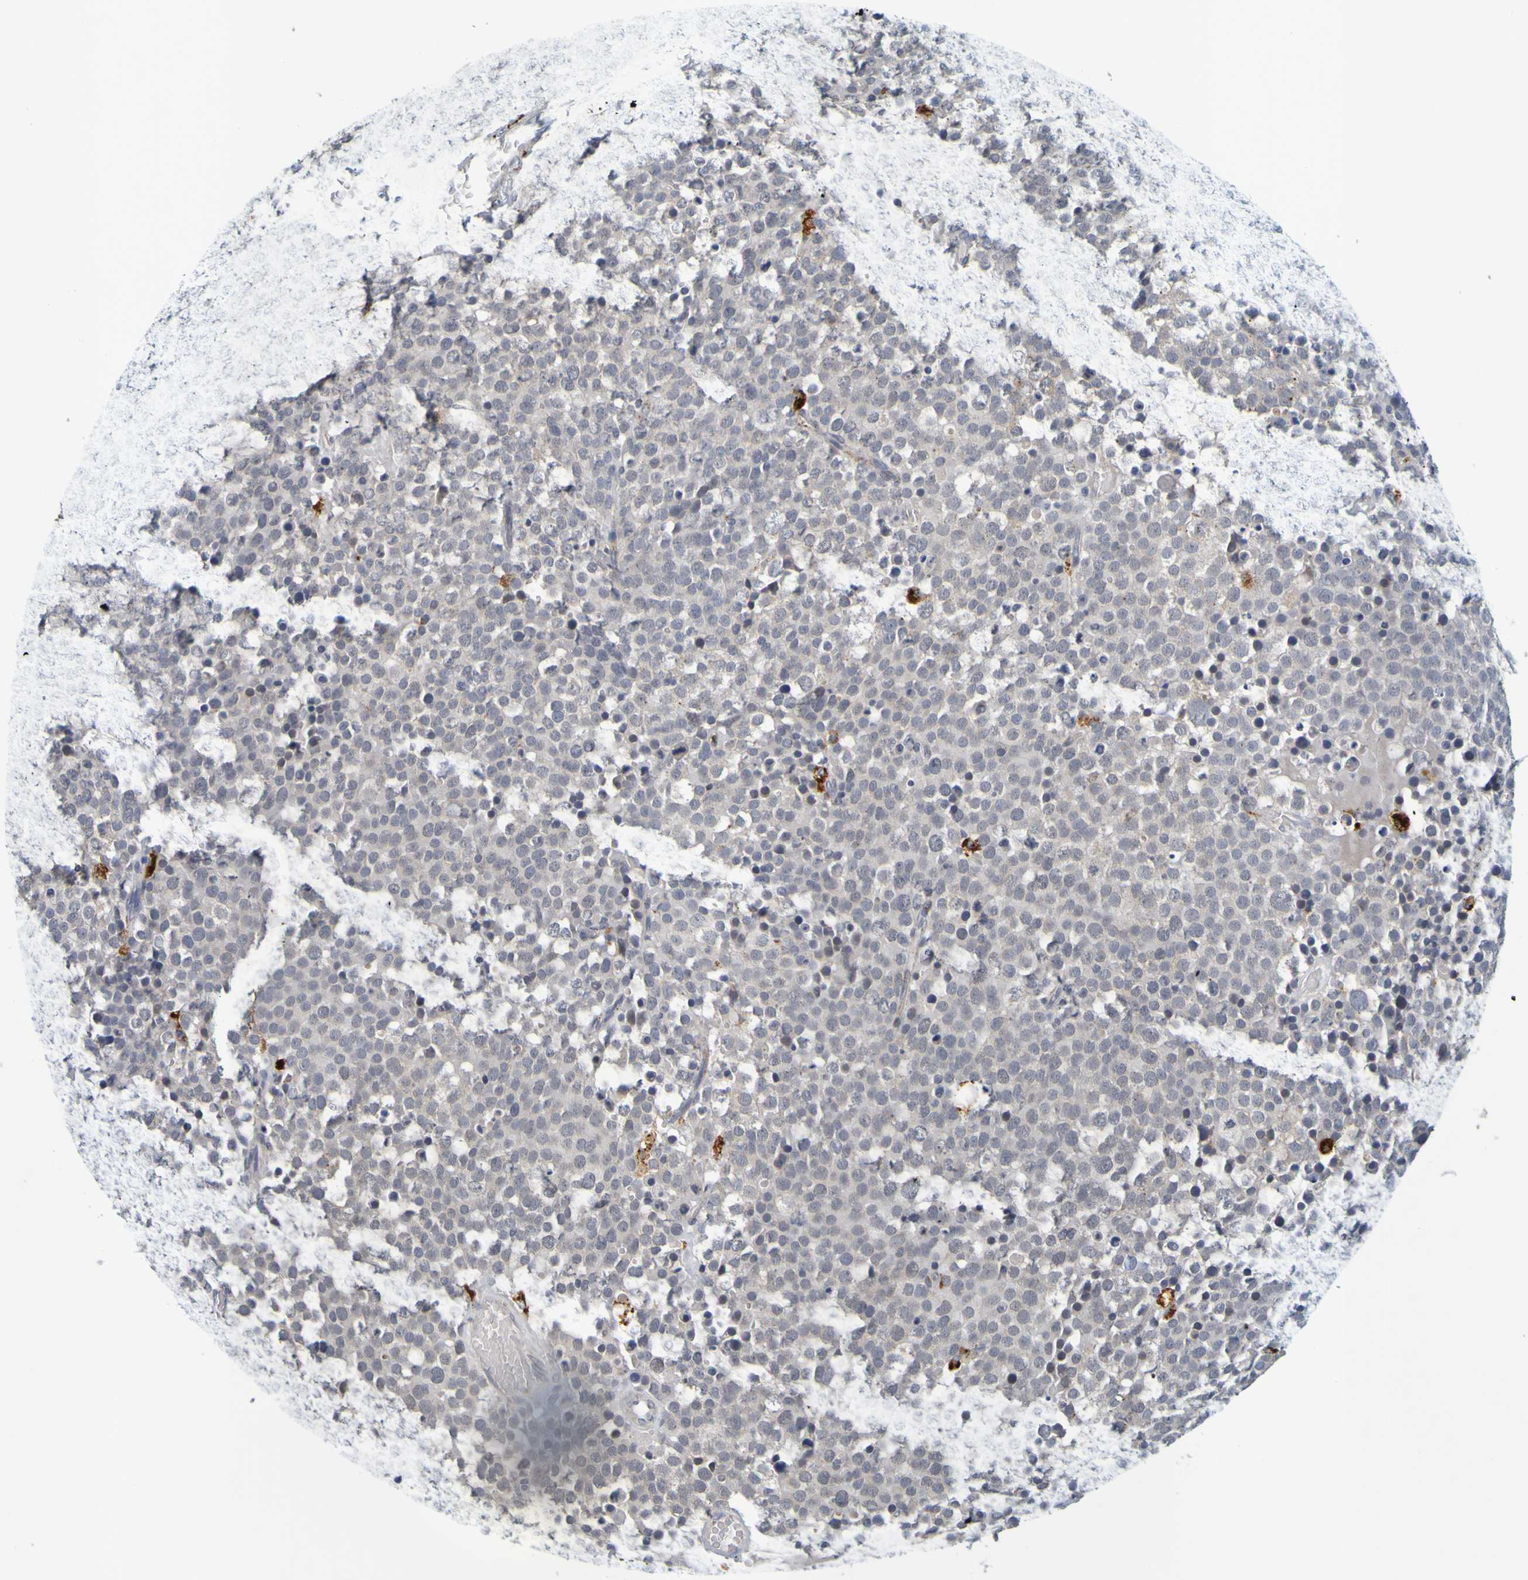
{"staining": {"intensity": "negative", "quantity": "none", "location": "none"}, "tissue": "testis cancer", "cell_type": "Tumor cells", "image_type": "cancer", "snomed": [{"axis": "morphology", "description": "Seminoma, NOS"}, {"axis": "topography", "description": "Testis"}], "caption": "Tumor cells show no significant staining in seminoma (testis).", "gene": "TPH1", "patient": {"sex": "male", "age": 71}}